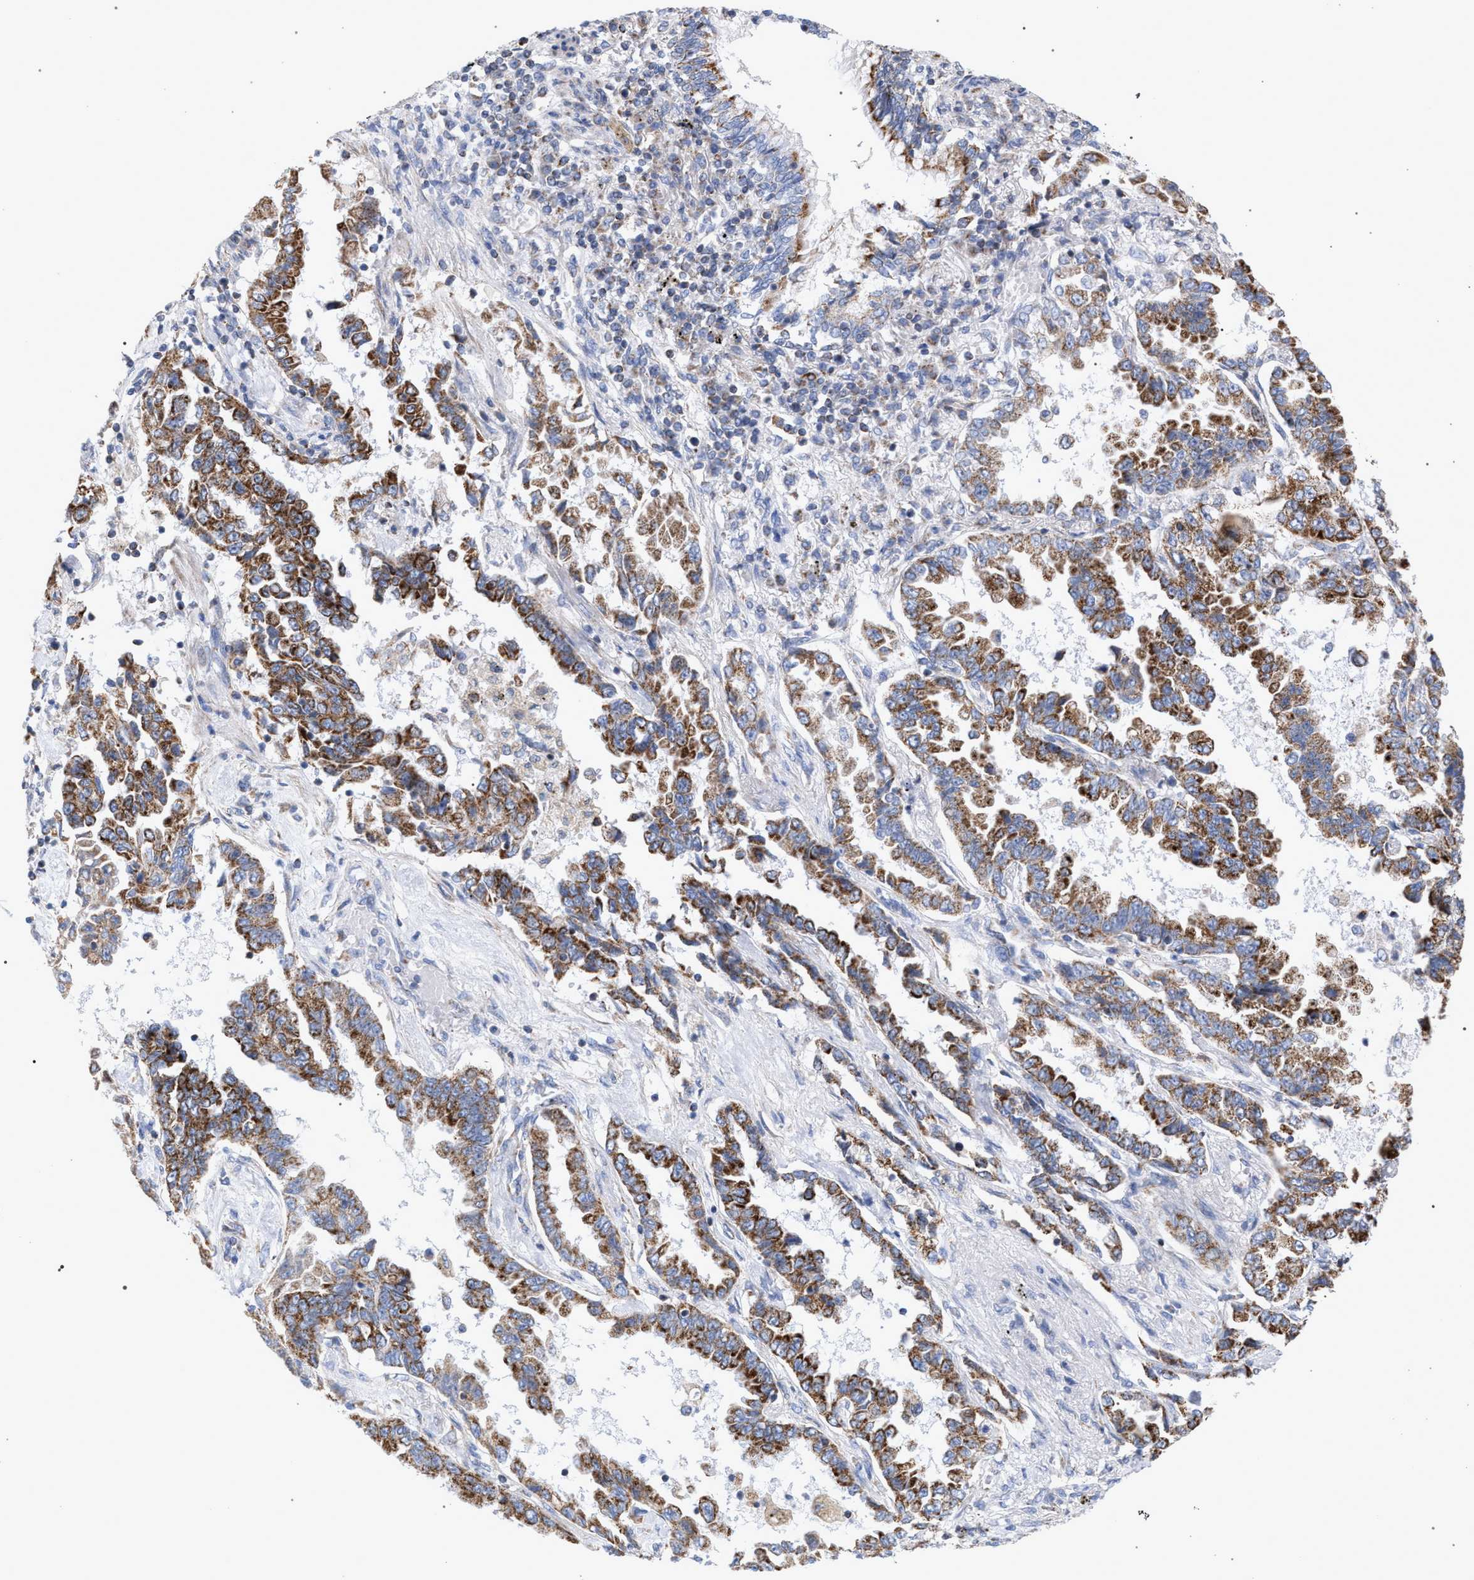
{"staining": {"intensity": "moderate", "quantity": ">75%", "location": "cytoplasmic/membranous"}, "tissue": "lung cancer", "cell_type": "Tumor cells", "image_type": "cancer", "snomed": [{"axis": "morphology", "description": "Adenocarcinoma, NOS"}, {"axis": "topography", "description": "Lung"}], "caption": "Immunohistochemistry (DAB (3,3'-diaminobenzidine)) staining of lung adenocarcinoma demonstrates moderate cytoplasmic/membranous protein expression in approximately >75% of tumor cells. Nuclei are stained in blue.", "gene": "ECI2", "patient": {"sex": "female", "age": 51}}